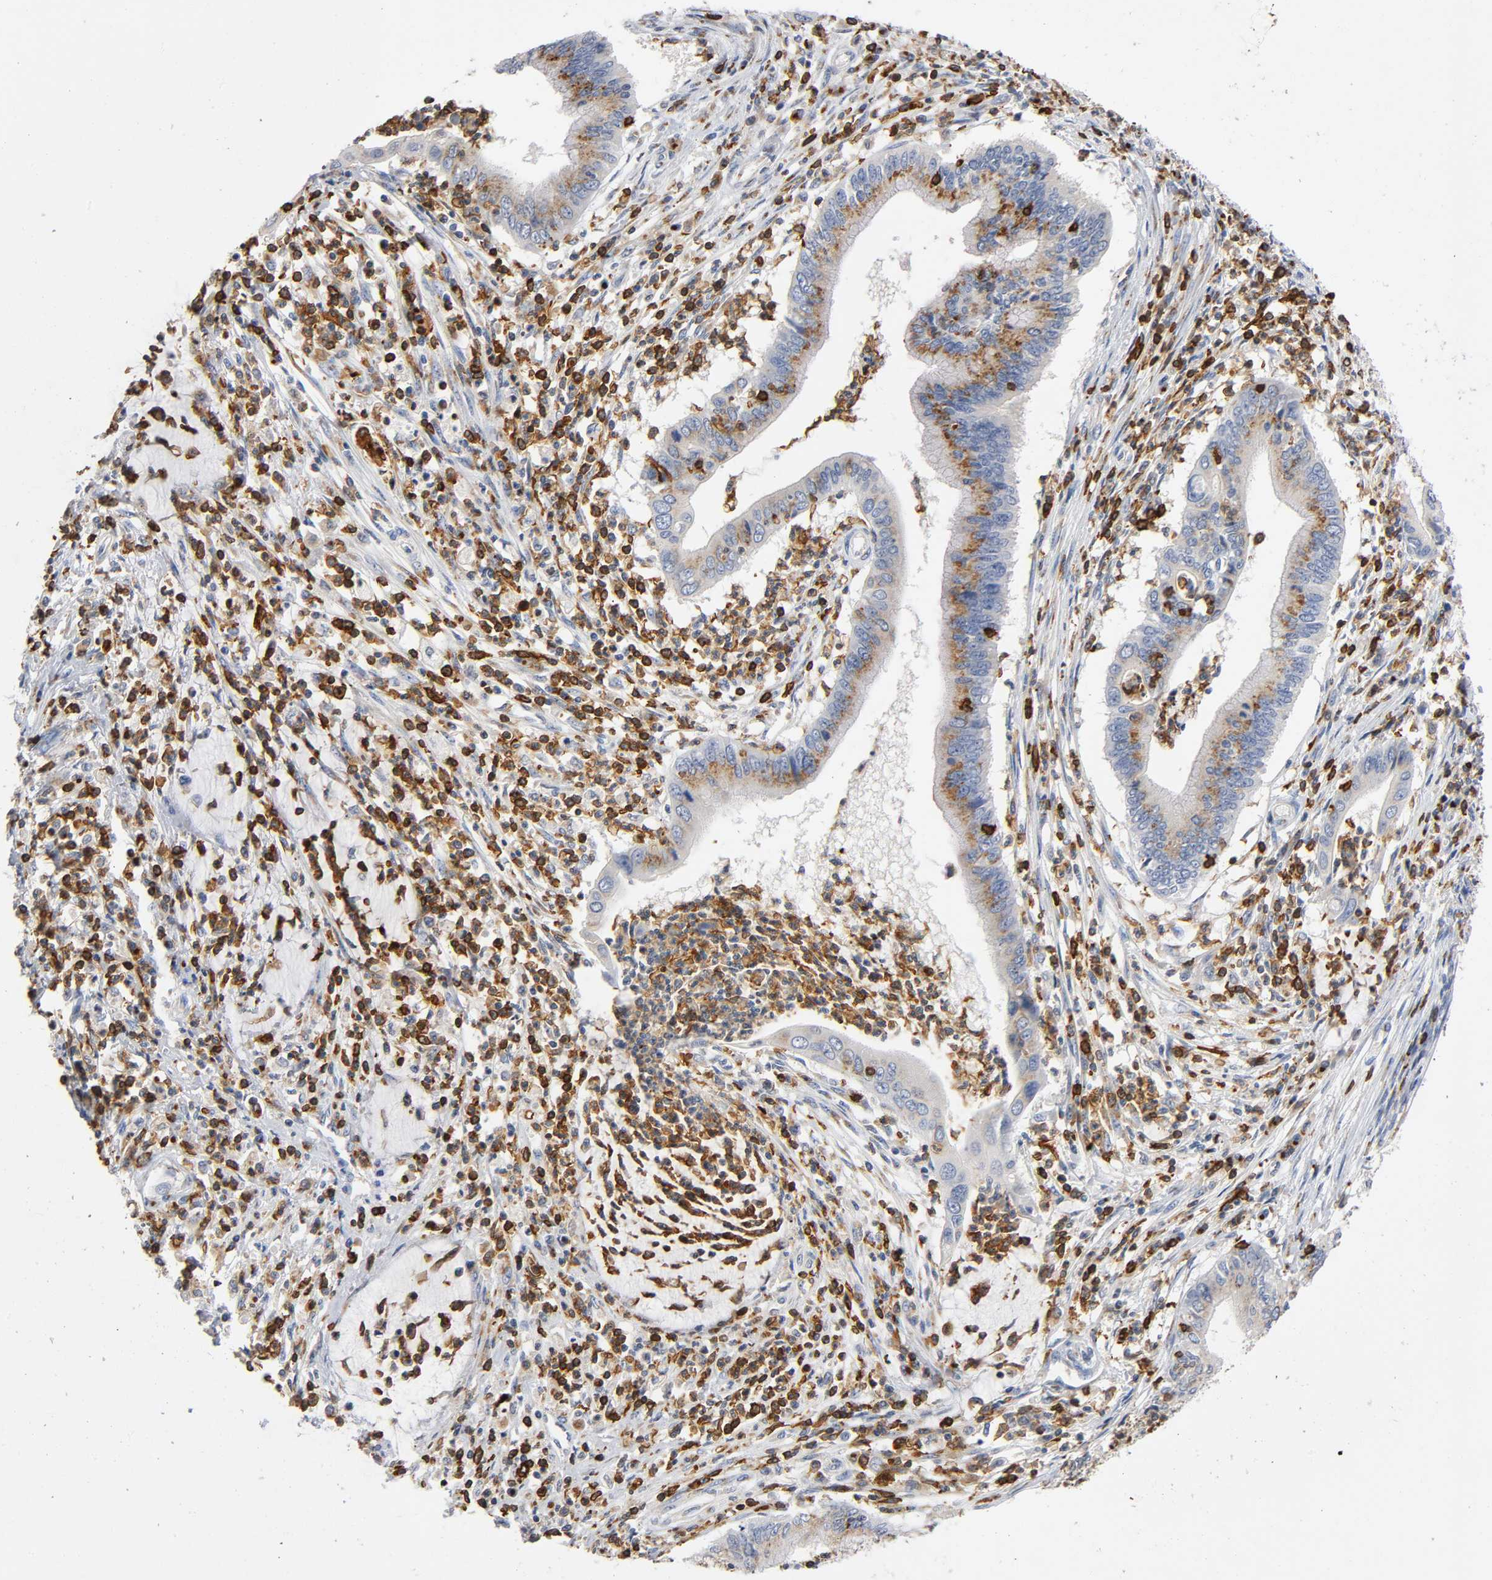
{"staining": {"intensity": "moderate", "quantity": ">75%", "location": "cytoplasmic/membranous"}, "tissue": "cervical cancer", "cell_type": "Tumor cells", "image_type": "cancer", "snomed": [{"axis": "morphology", "description": "Adenocarcinoma, NOS"}, {"axis": "topography", "description": "Cervix"}], "caption": "IHC photomicrograph of neoplastic tissue: human adenocarcinoma (cervical) stained using immunohistochemistry demonstrates medium levels of moderate protein expression localized specifically in the cytoplasmic/membranous of tumor cells, appearing as a cytoplasmic/membranous brown color.", "gene": "CAPN10", "patient": {"sex": "female", "age": 36}}